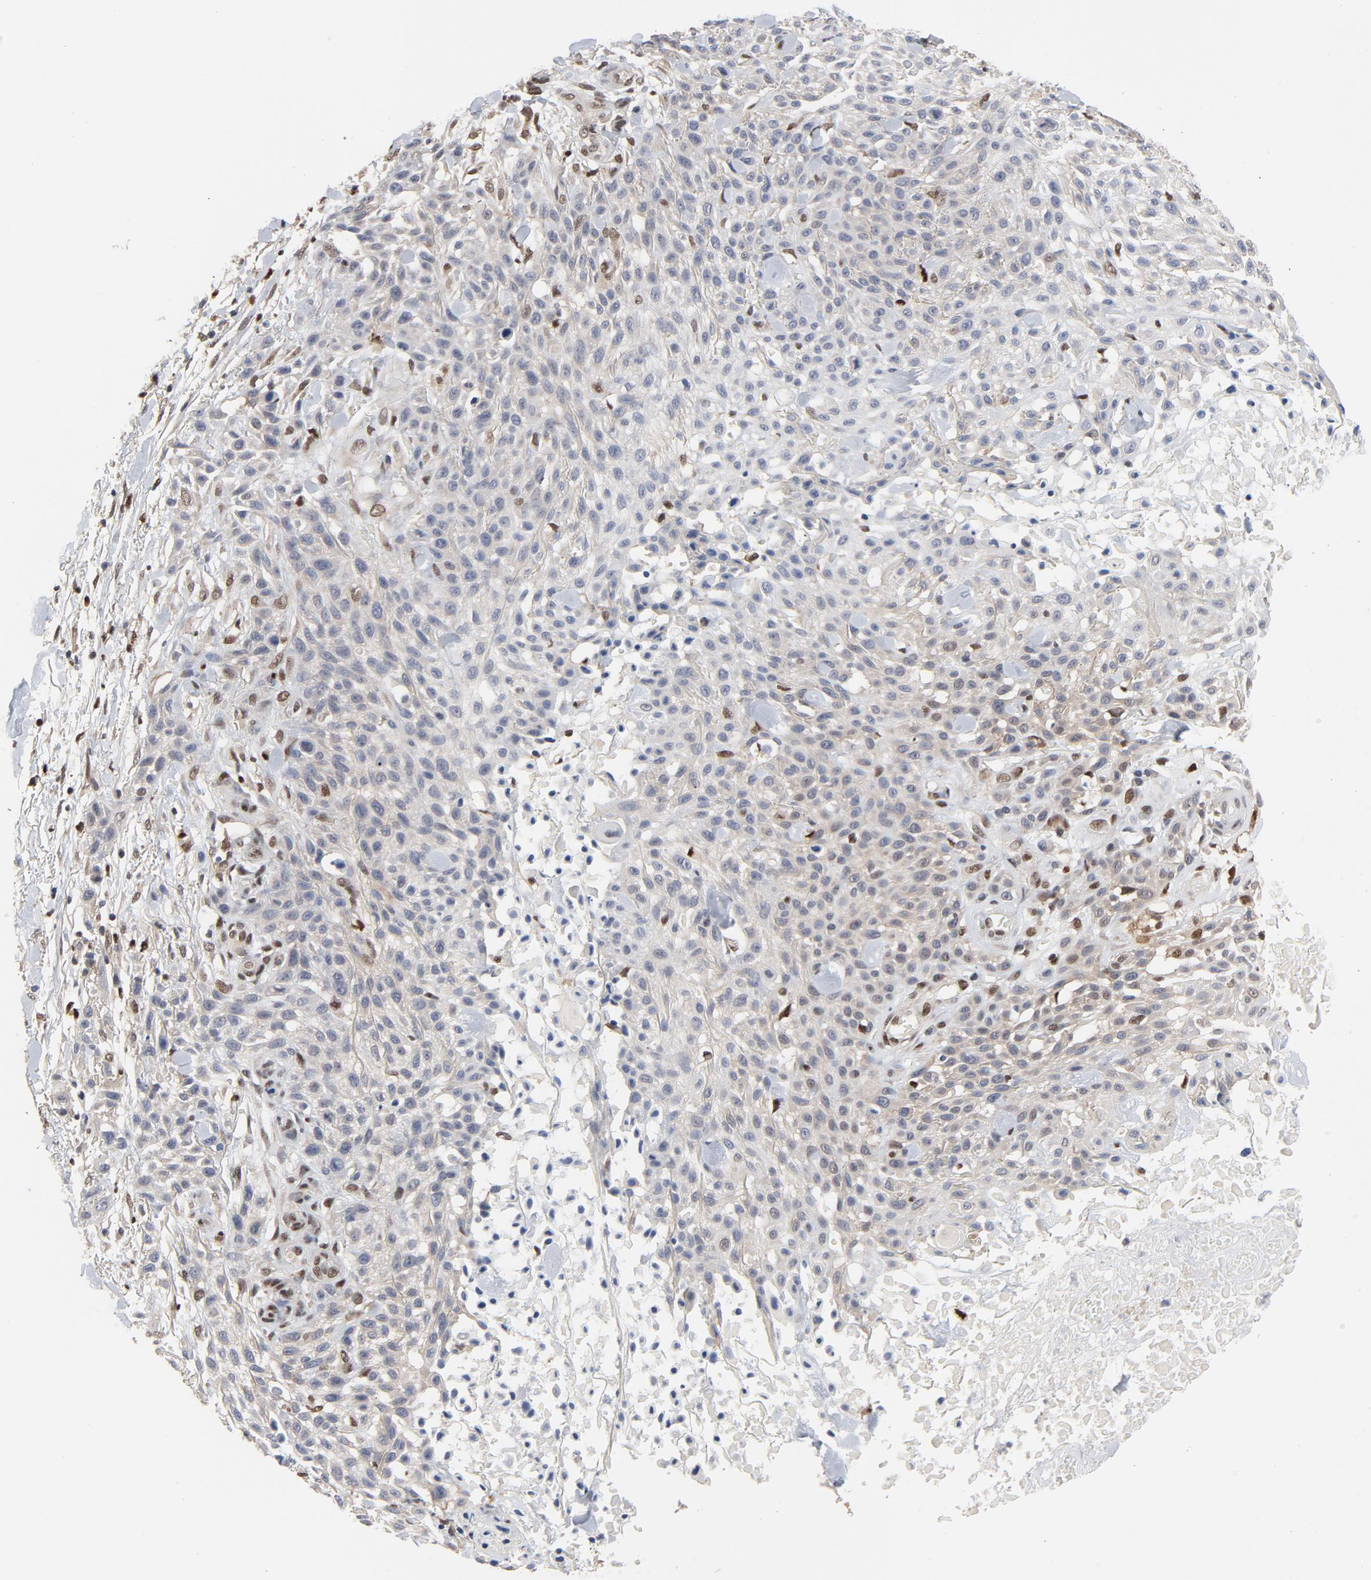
{"staining": {"intensity": "weak", "quantity": "25%-75%", "location": "cytoplasmic/membranous"}, "tissue": "skin cancer", "cell_type": "Tumor cells", "image_type": "cancer", "snomed": [{"axis": "morphology", "description": "Squamous cell carcinoma, NOS"}, {"axis": "topography", "description": "Skin"}], "caption": "Immunohistochemical staining of human squamous cell carcinoma (skin) displays weak cytoplasmic/membranous protein positivity in about 25%-75% of tumor cells.", "gene": "NFKB1", "patient": {"sex": "female", "age": 42}}